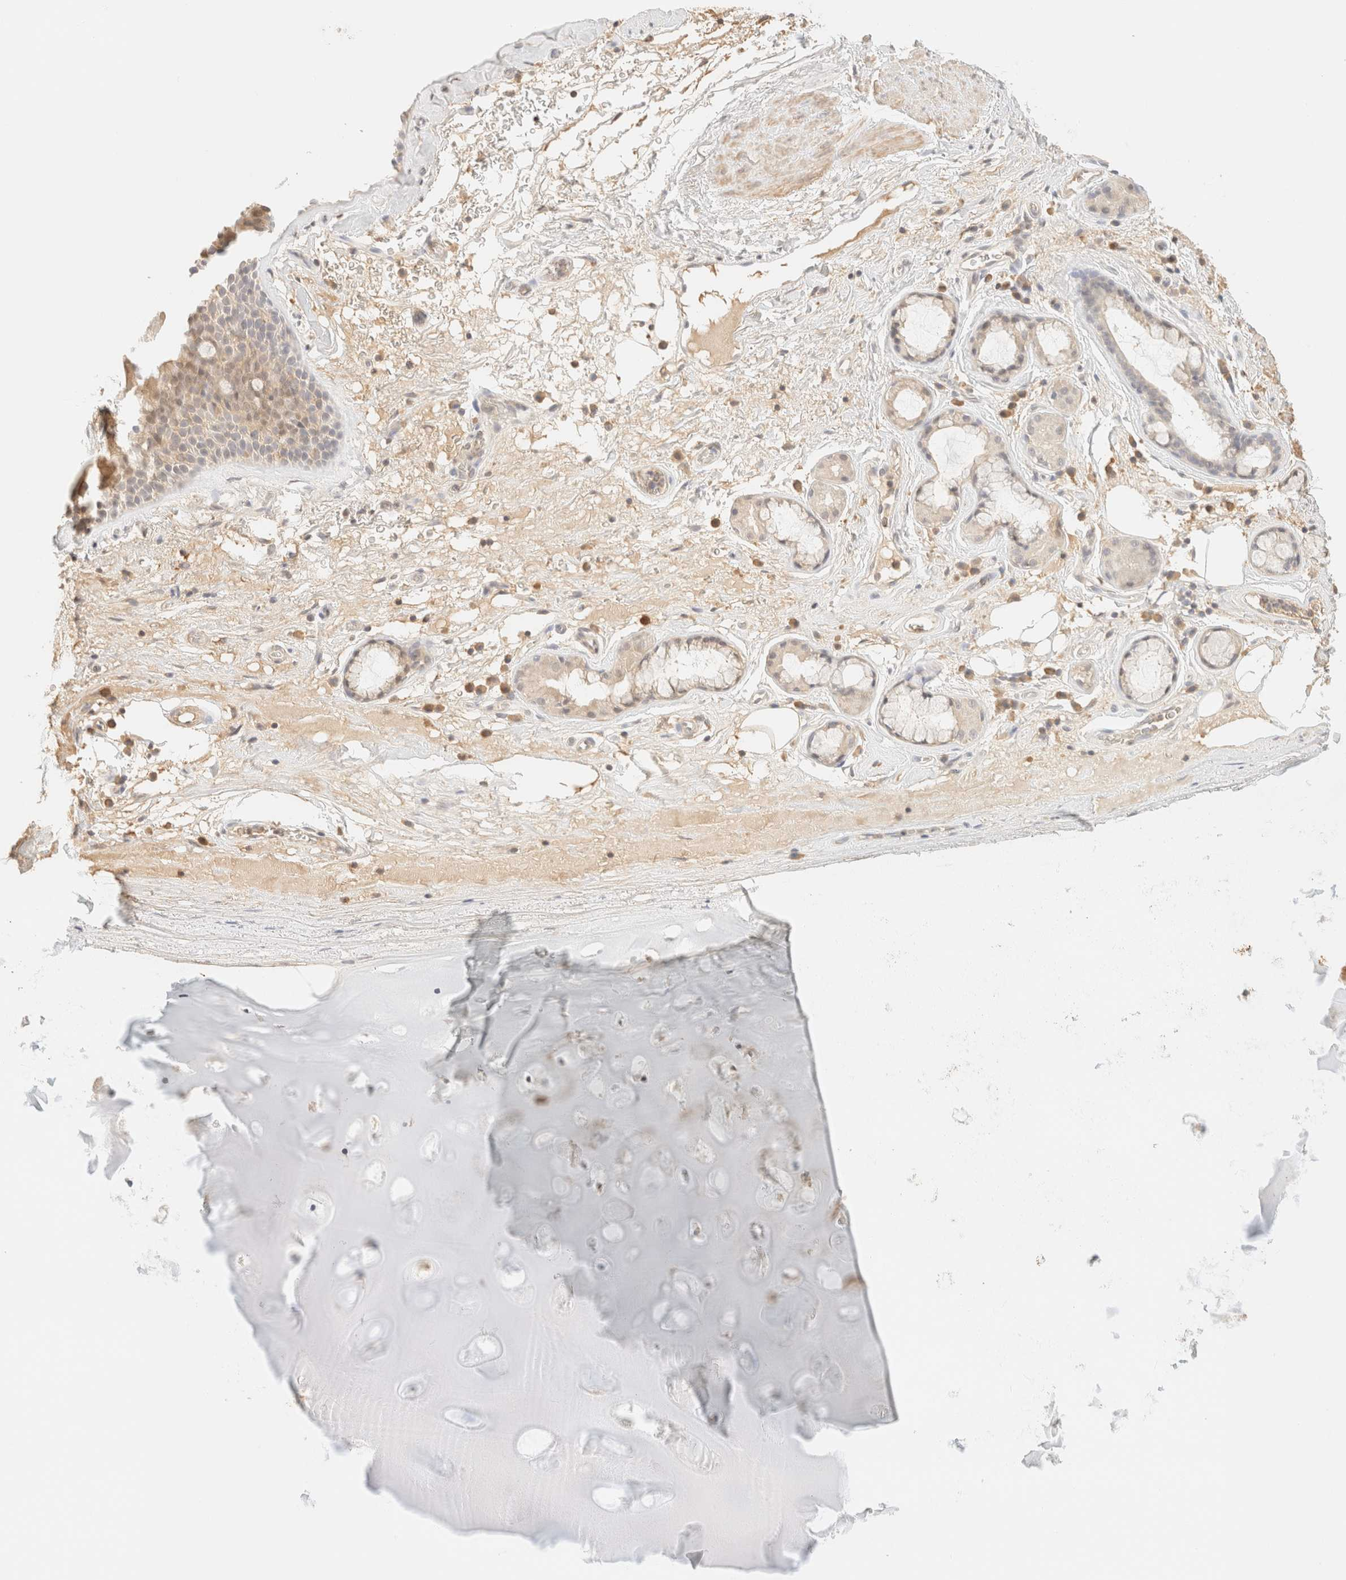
{"staining": {"intensity": "weak", "quantity": "25%-75%", "location": "cytoplasmic/membranous,nuclear"}, "tissue": "bronchus", "cell_type": "Respiratory epithelial cells", "image_type": "normal", "snomed": [{"axis": "morphology", "description": "Normal tissue, NOS"}, {"axis": "topography", "description": "Cartilage tissue"}], "caption": "Respiratory epithelial cells reveal low levels of weak cytoplasmic/membranous,nuclear expression in about 25%-75% of cells in normal bronchus. Using DAB (brown) and hematoxylin (blue) stains, captured at high magnification using brightfield microscopy.", "gene": "TIMD4", "patient": {"sex": "female", "age": 63}}